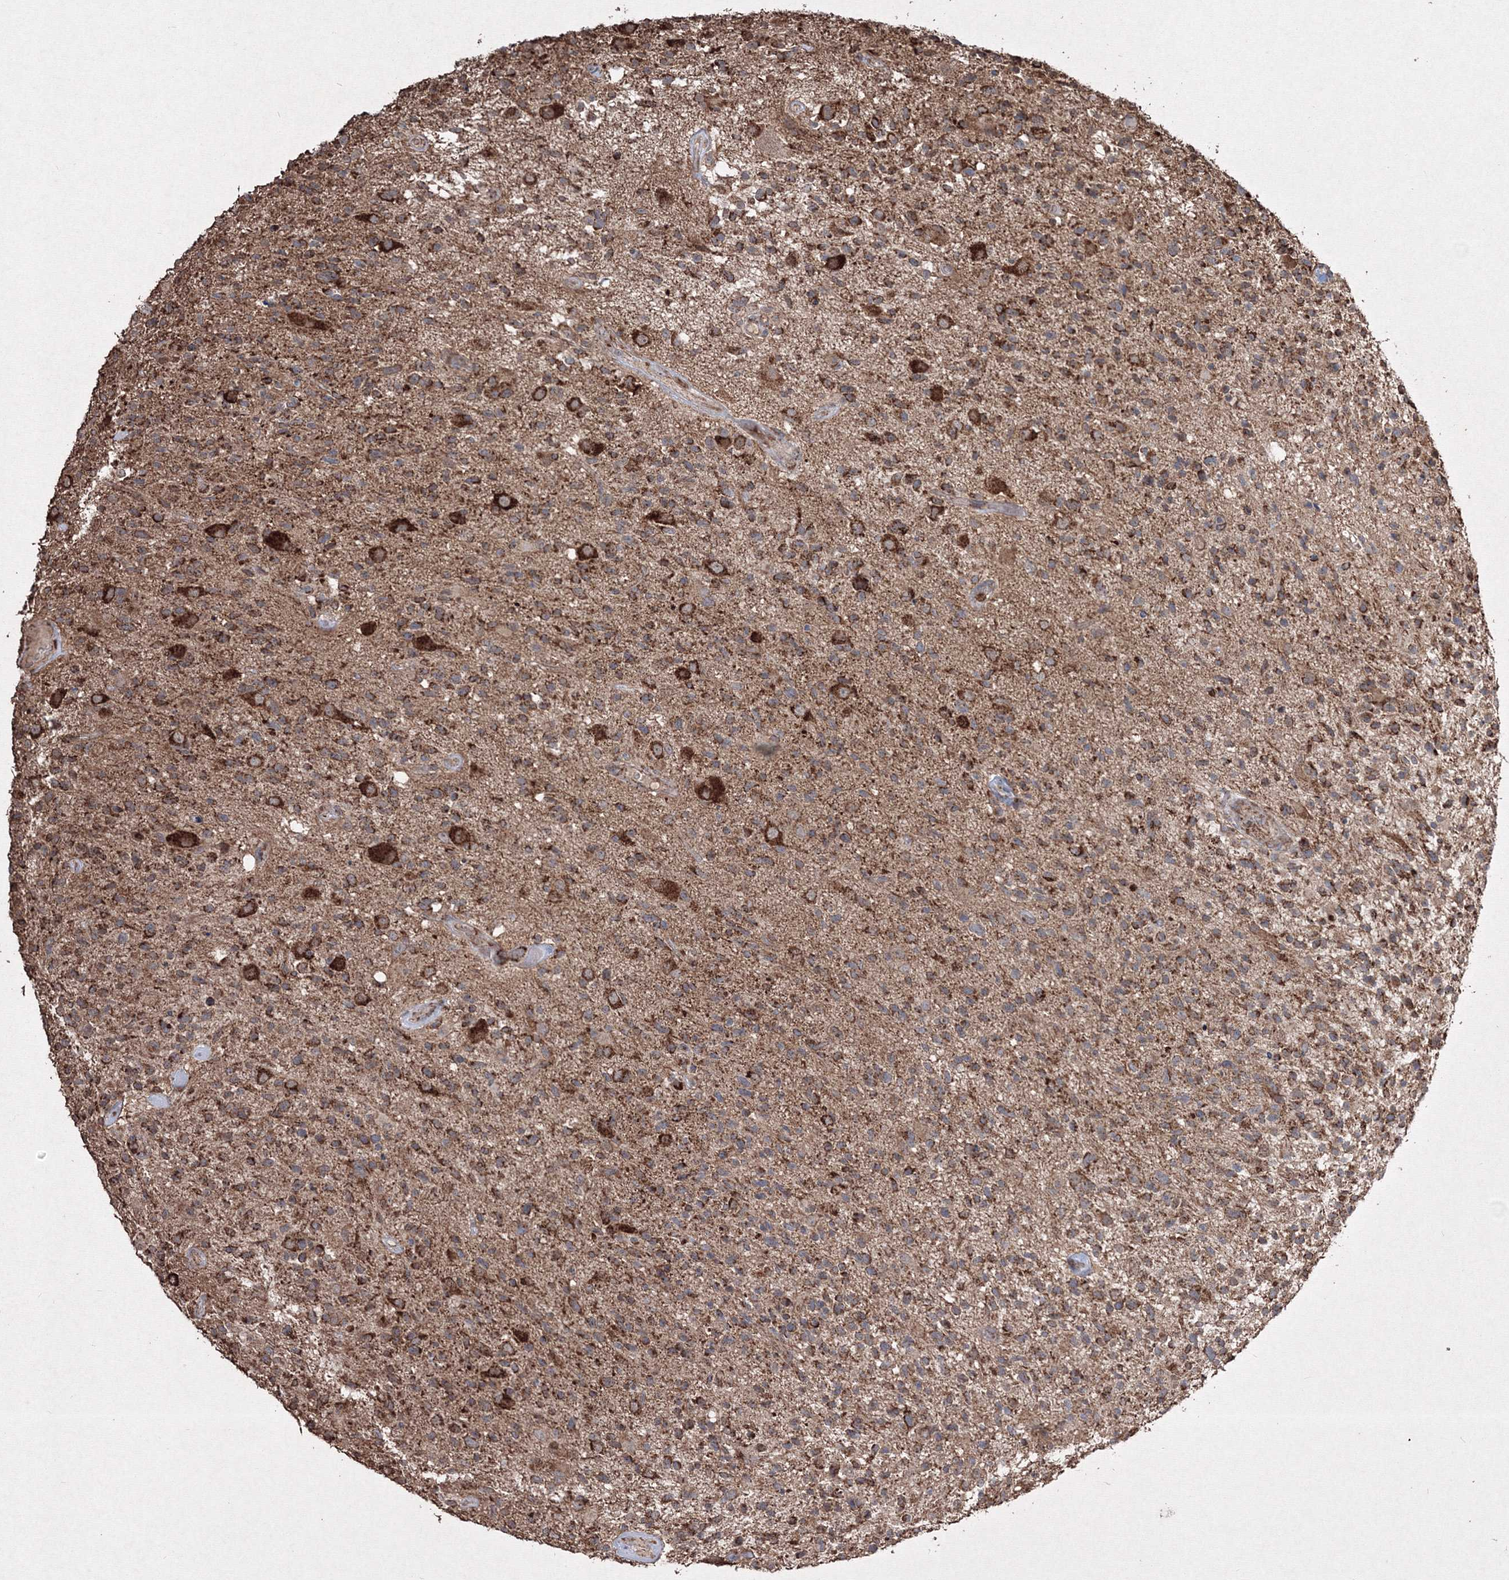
{"staining": {"intensity": "moderate", "quantity": ">75%", "location": "cytoplasmic/membranous"}, "tissue": "glioma", "cell_type": "Tumor cells", "image_type": "cancer", "snomed": [{"axis": "morphology", "description": "Glioma, malignant, High grade"}, {"axis": "morphology", "description": "Glioblastoma, NOS"}, {"axis": "topography", "description": "Brain"}], "caption": "Immunohistochemistry of glioma displays medium levels of moderate cytoplasmic/membranous expression in about >75% of tumor cells. Nuclei are stained in blue.", "gene": "GRSF1", "patient": {"sex": "male", "age": 60}}